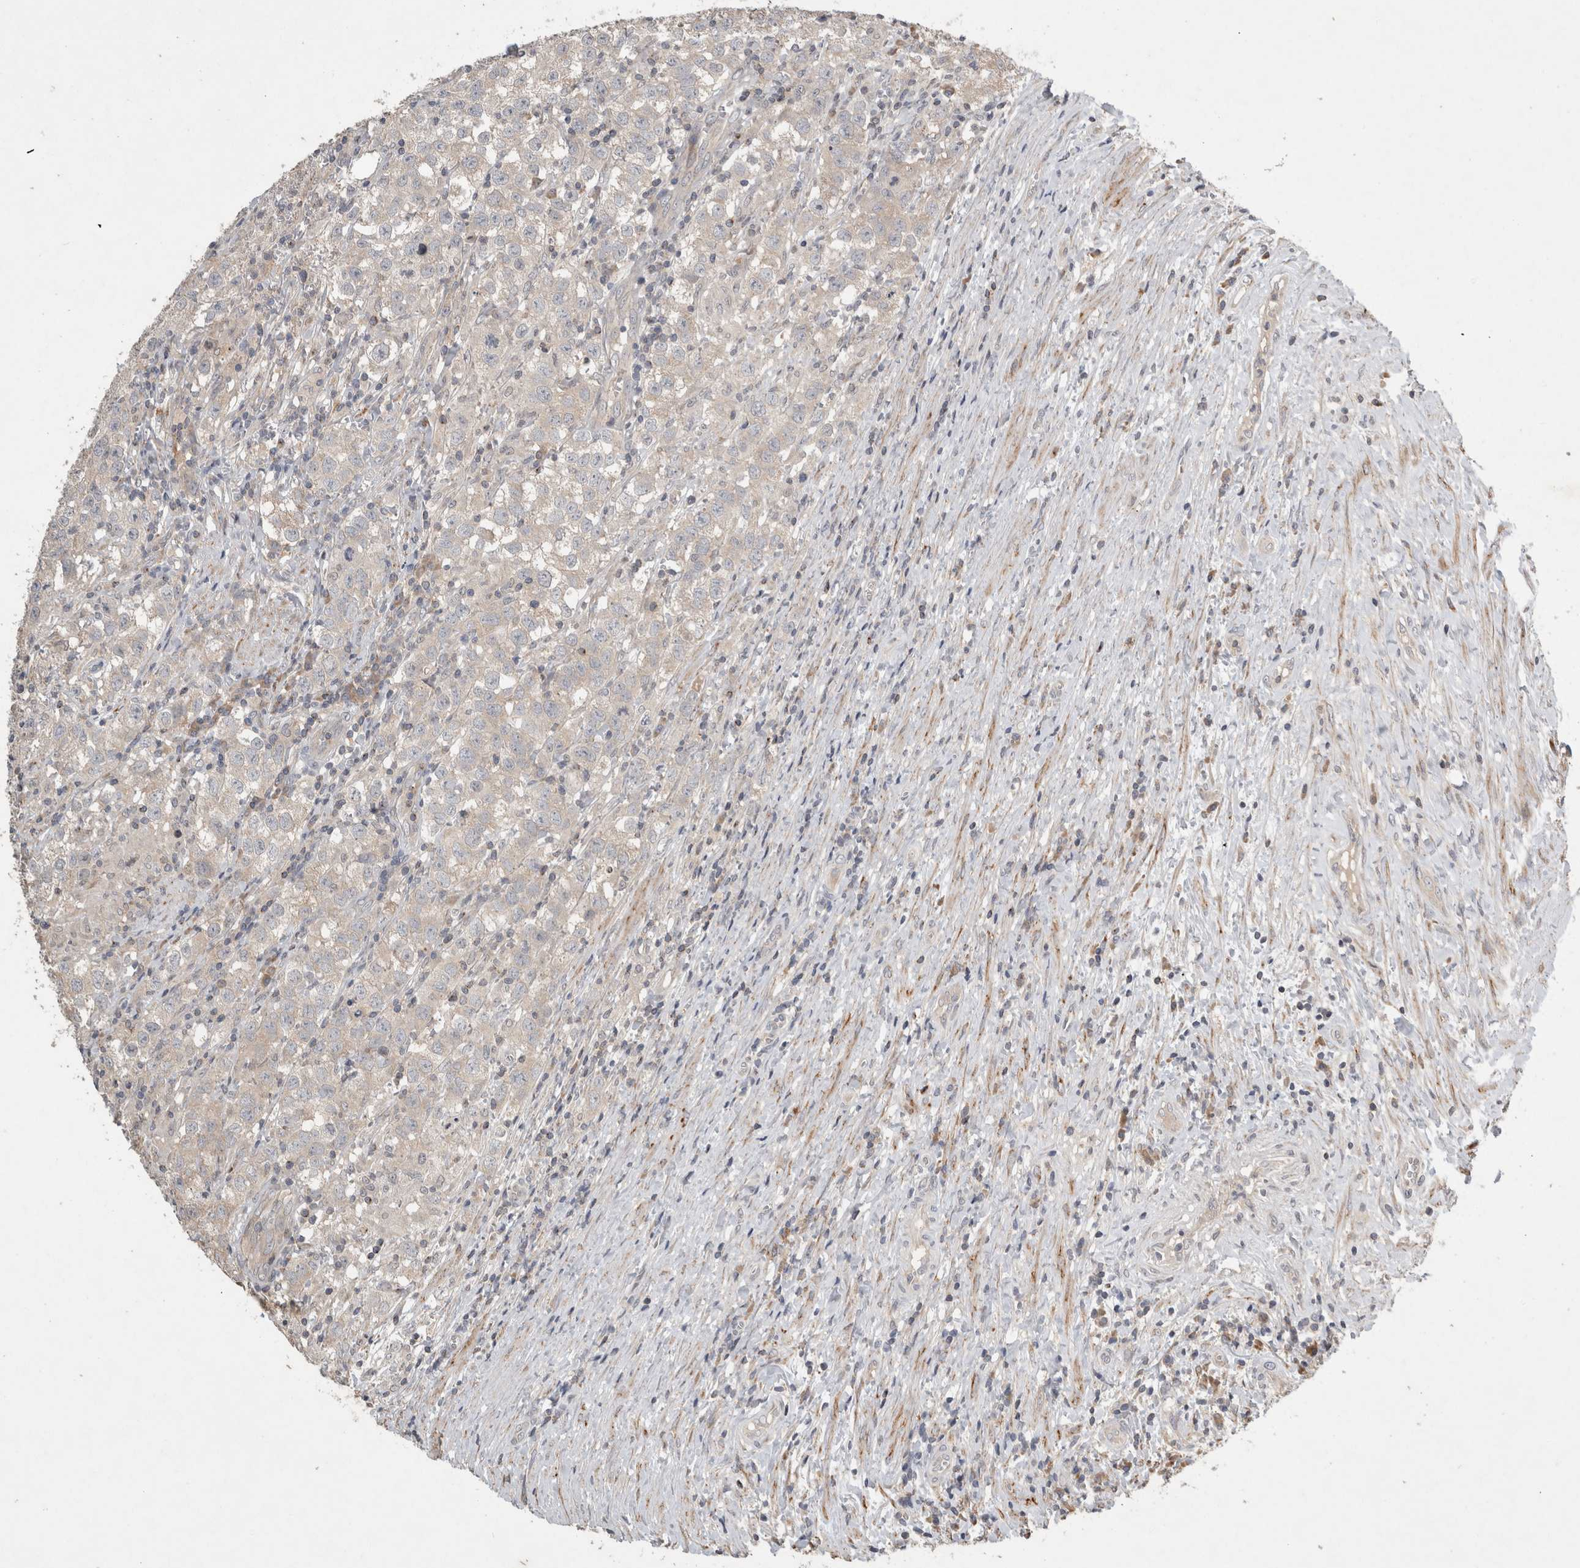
{"staining": {"intensity": "negative", "quantity": "none", "location": "none"}, "tissue": "testis cancer", "cell_type": "Tumor cells", "image_type": "cancer", "snomed": [{"axis": "morphology", "description": "Seminoma, NOS"}, {"axis": "morphology", "description": "Carcinoma, Embryonal, NOS"}, {"axis": "topography", "description": "Testis"}], "caption": "IHC of testis seminoma shows no expression in tumor cells.", "gene": "SERAC1", "patient": {"sex": "male", "age": 43}}